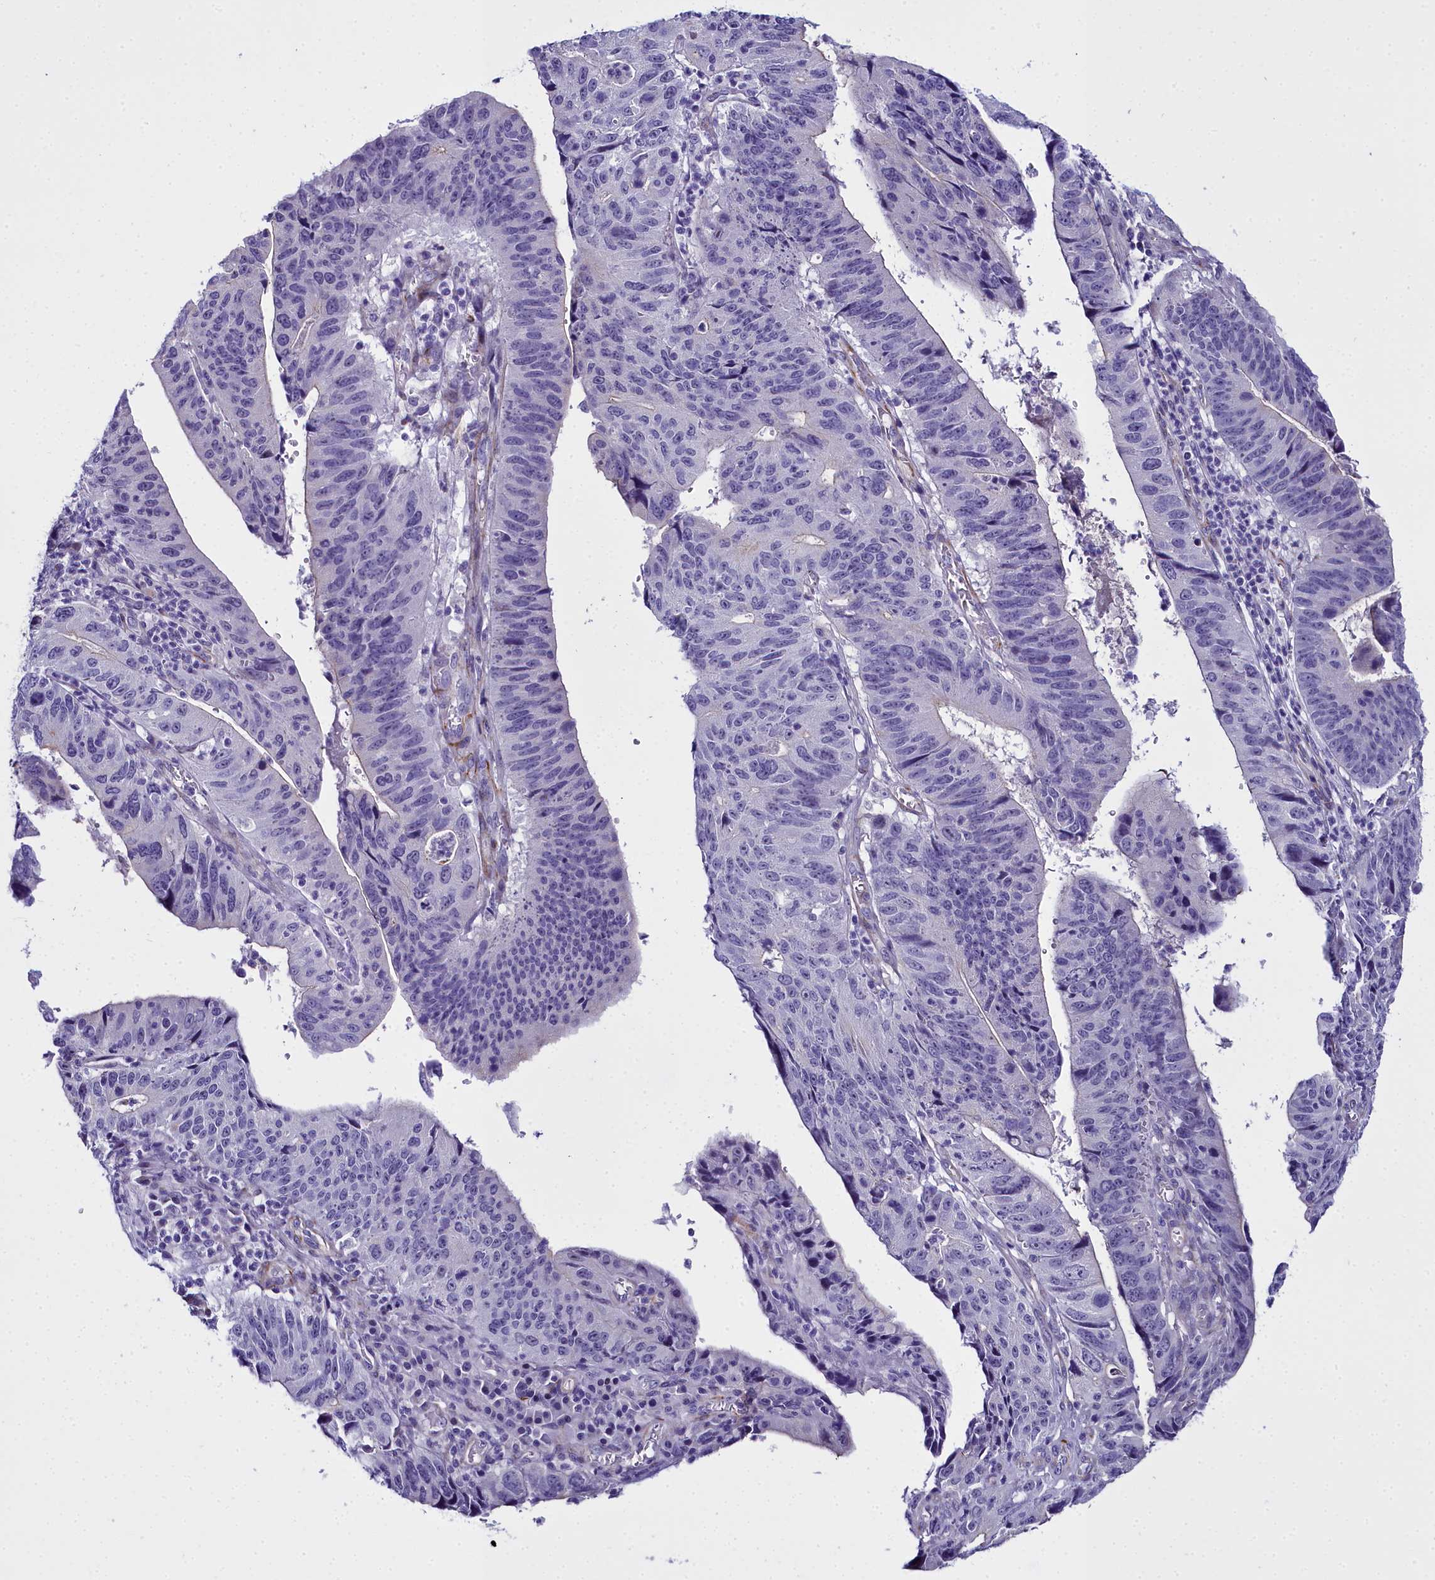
{"staining": {"intensity": "negative", "quantity": "none", "location": "none"}, "tissue": "stomach cancer", "cell_type": "Tumor cells", "image_type": "cancer", "snomed": [{"axis": "morphology", "description": "Adenocarcinoma, NOS"}, {"axis": "topography", "description": "Stomach"}], "caption": "The histopathology image displays no significant positivity in tumor cells of adenocarcinoma (stomach).", "gene": "TIMM22", "patient": {"sex": "male", "age": 59}}